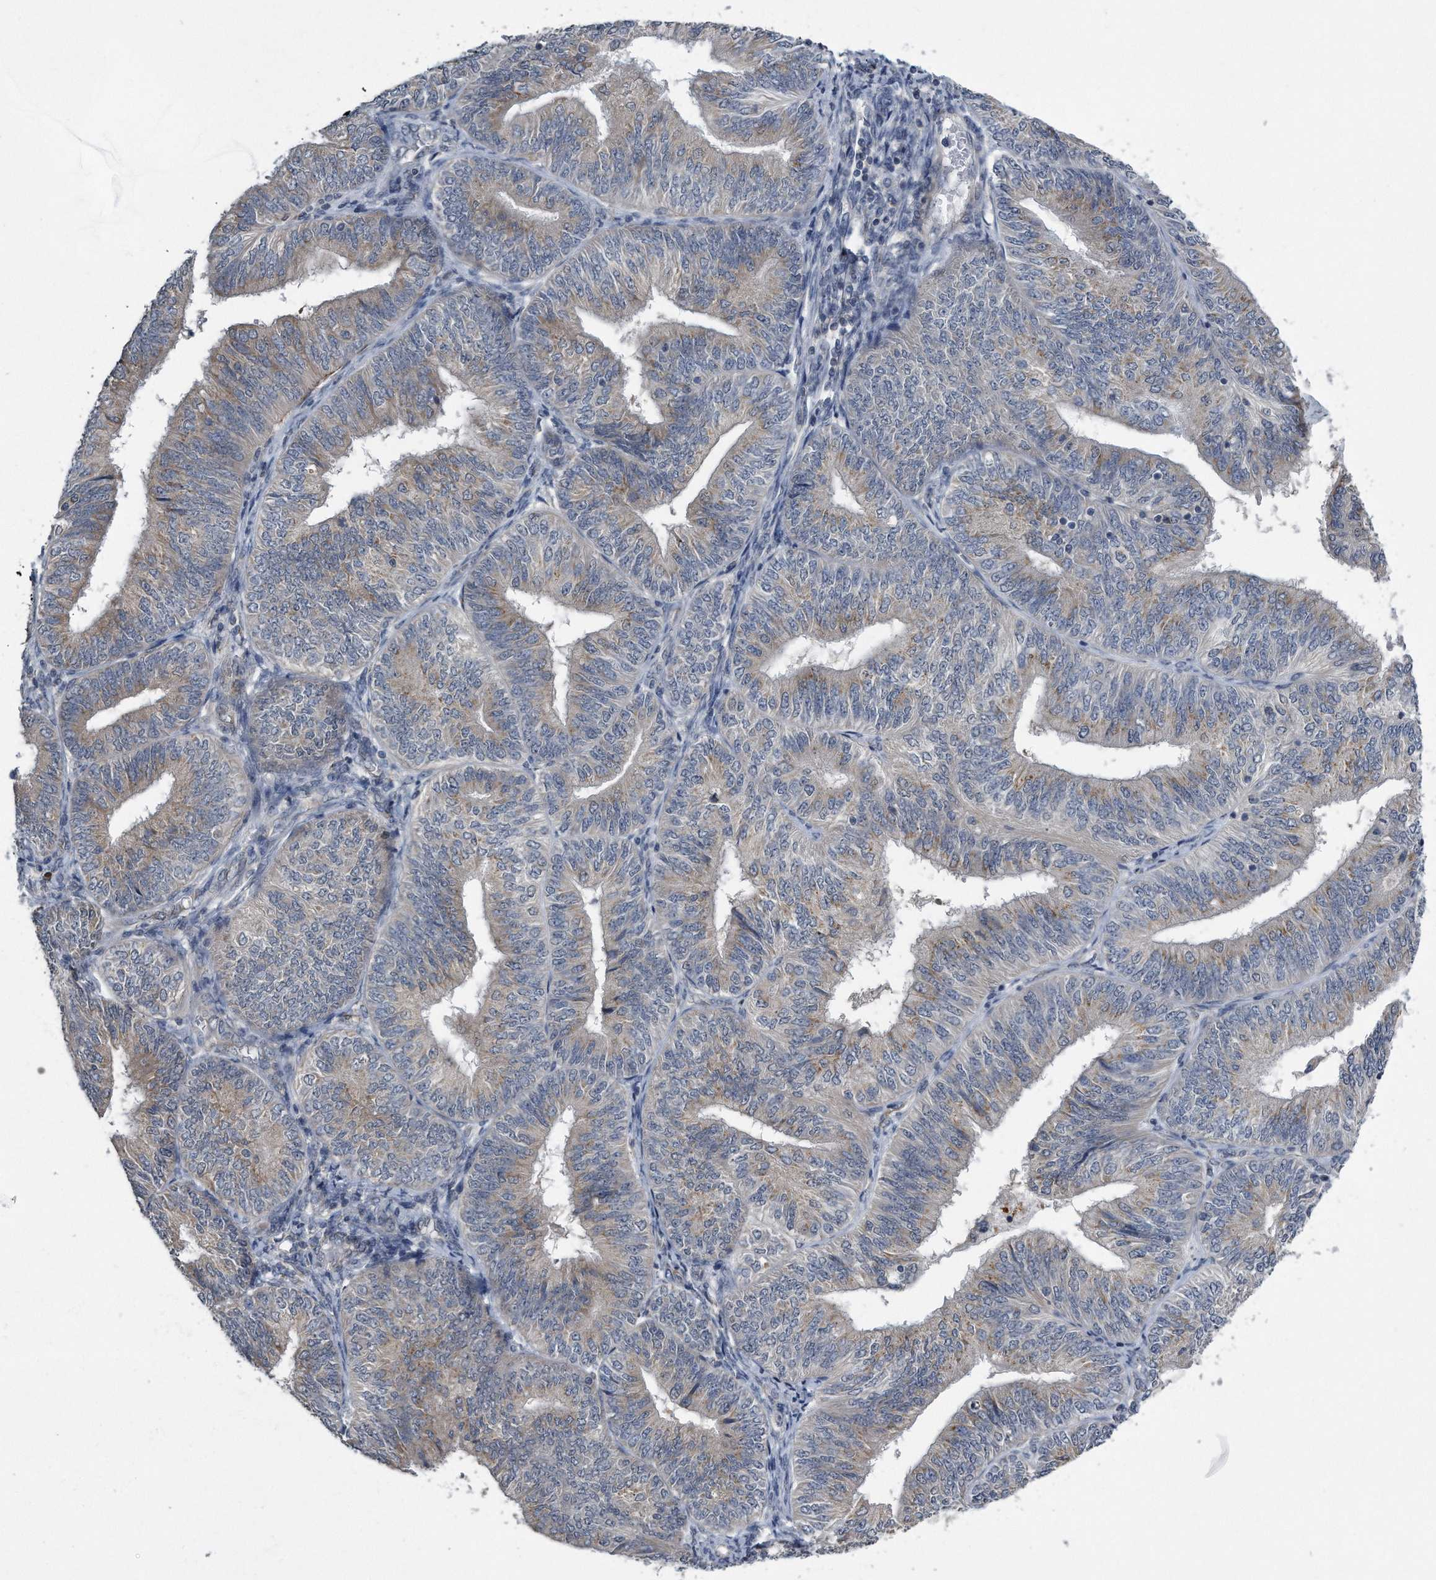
{"staining": {"intensity": "weak", "quantity": "25%-75%", "location": "cytoplasmic/membranous"}, "tissue": "endometrial cancer", "cell_type": "Tumor cells", "image_type": "cancer", "snomed": [{"axis": "morphology", "description": "Adenocarcinoma, NOS"}, {"axis": "topography", "description": "Endometrium"}], "caption": "The histopathology image demonstrates a brown stain indicating the presence of a protein in the cytoplasmic/membranous of tumor cells in adenocarcinoma (endometrial).", "gene": "LYRM4", "patient": {"sex": "female", "age": 58}}